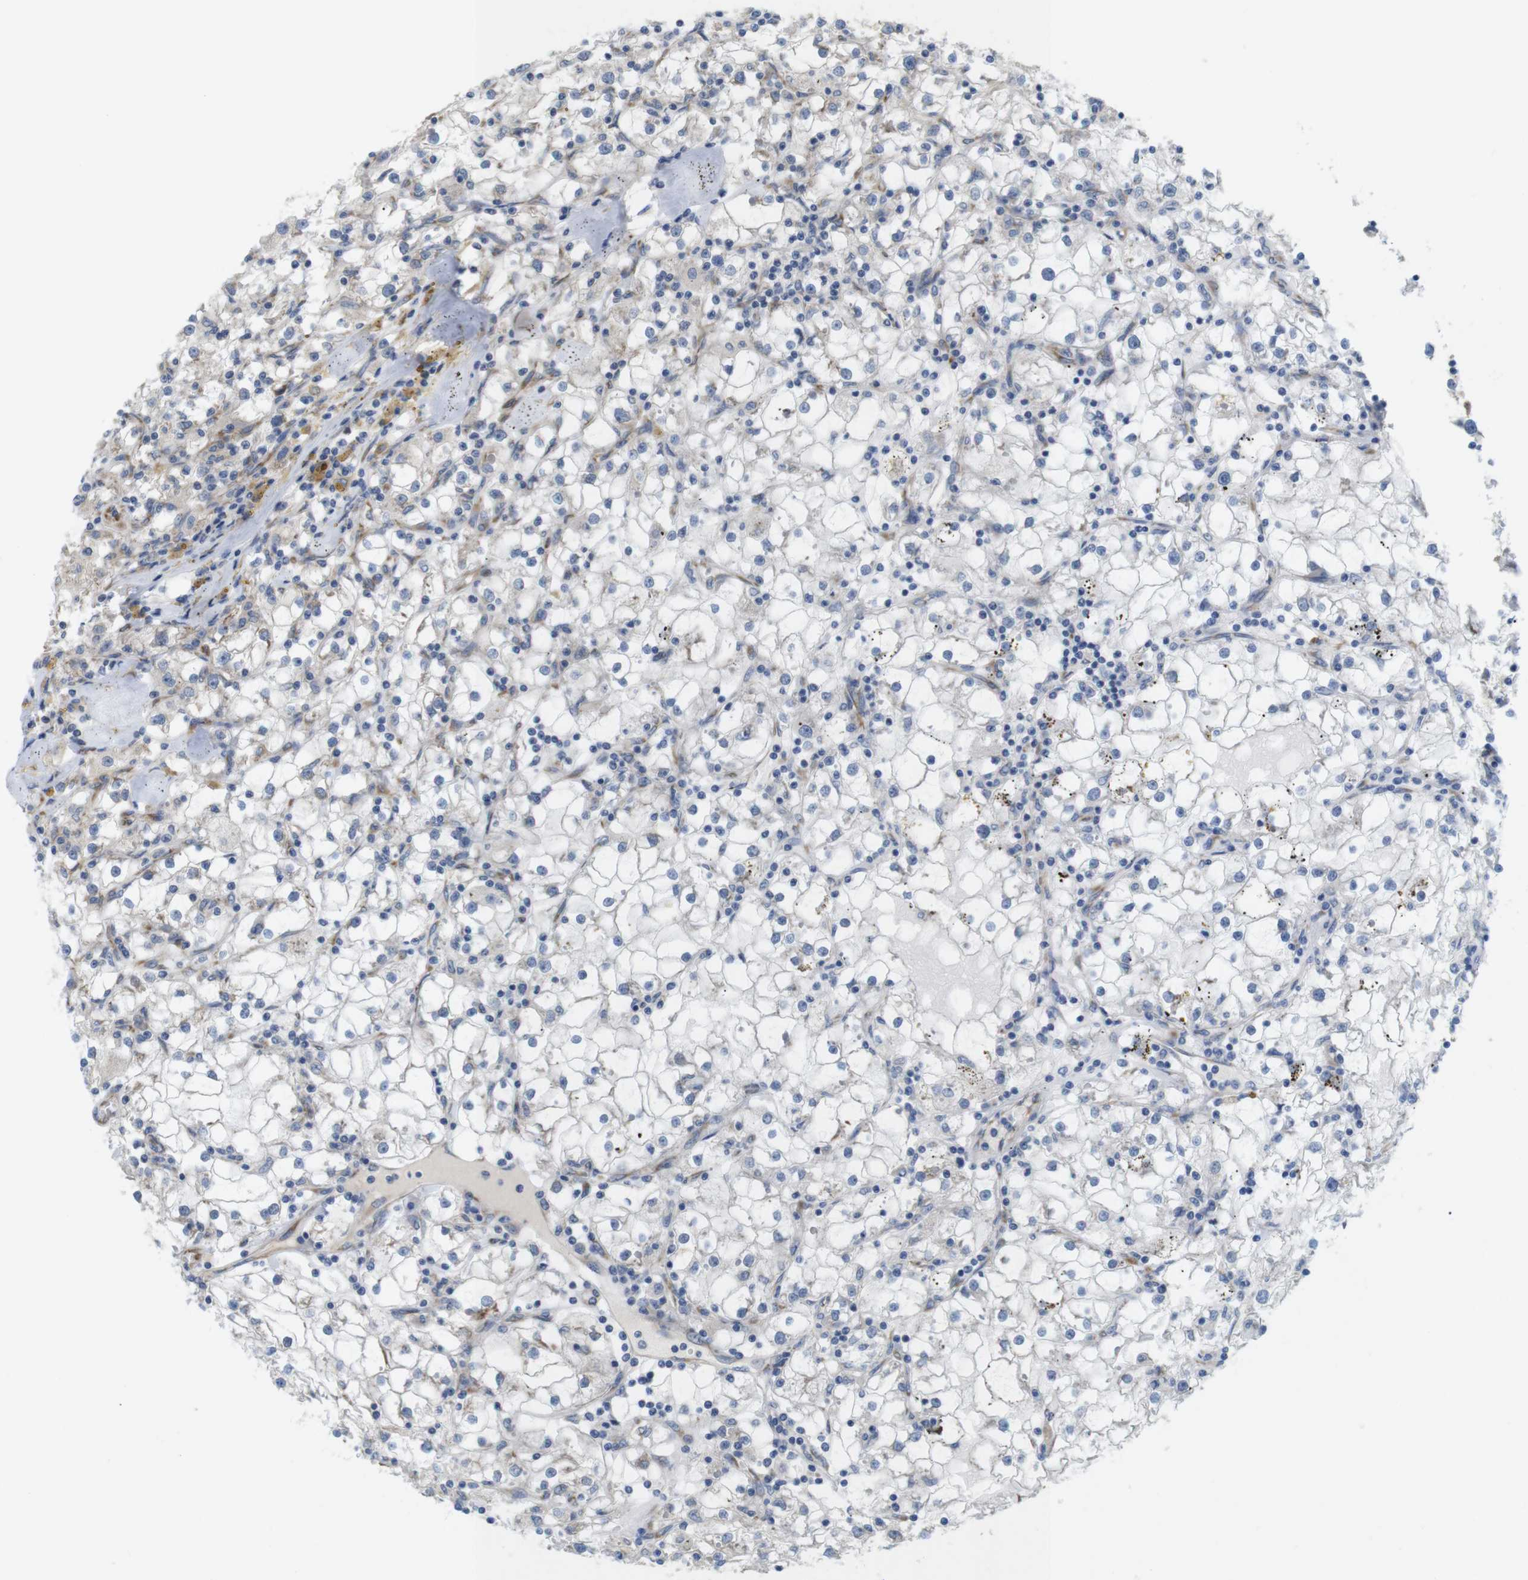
{"staining": {"intensity": "negative", "quantity": "none", "location": "none"}, "tissue": "renal cancer", "cell_type": "Tumor cells", "image_type": "cancer", "snomed": [{"axis": "morphology", "description": "Adenocarcinoma, NOS"}, {"axis": "topography", "description": "Kidney"}], "caption": "A high-resolution micrograph shows immunohistochemistry (IHC) staining of adenocarcinoma (renal), which demonstrates no significant positivity in tumor cells.", "gene": "PCNX2", "patient": {"sex": "male", "age": 56}}